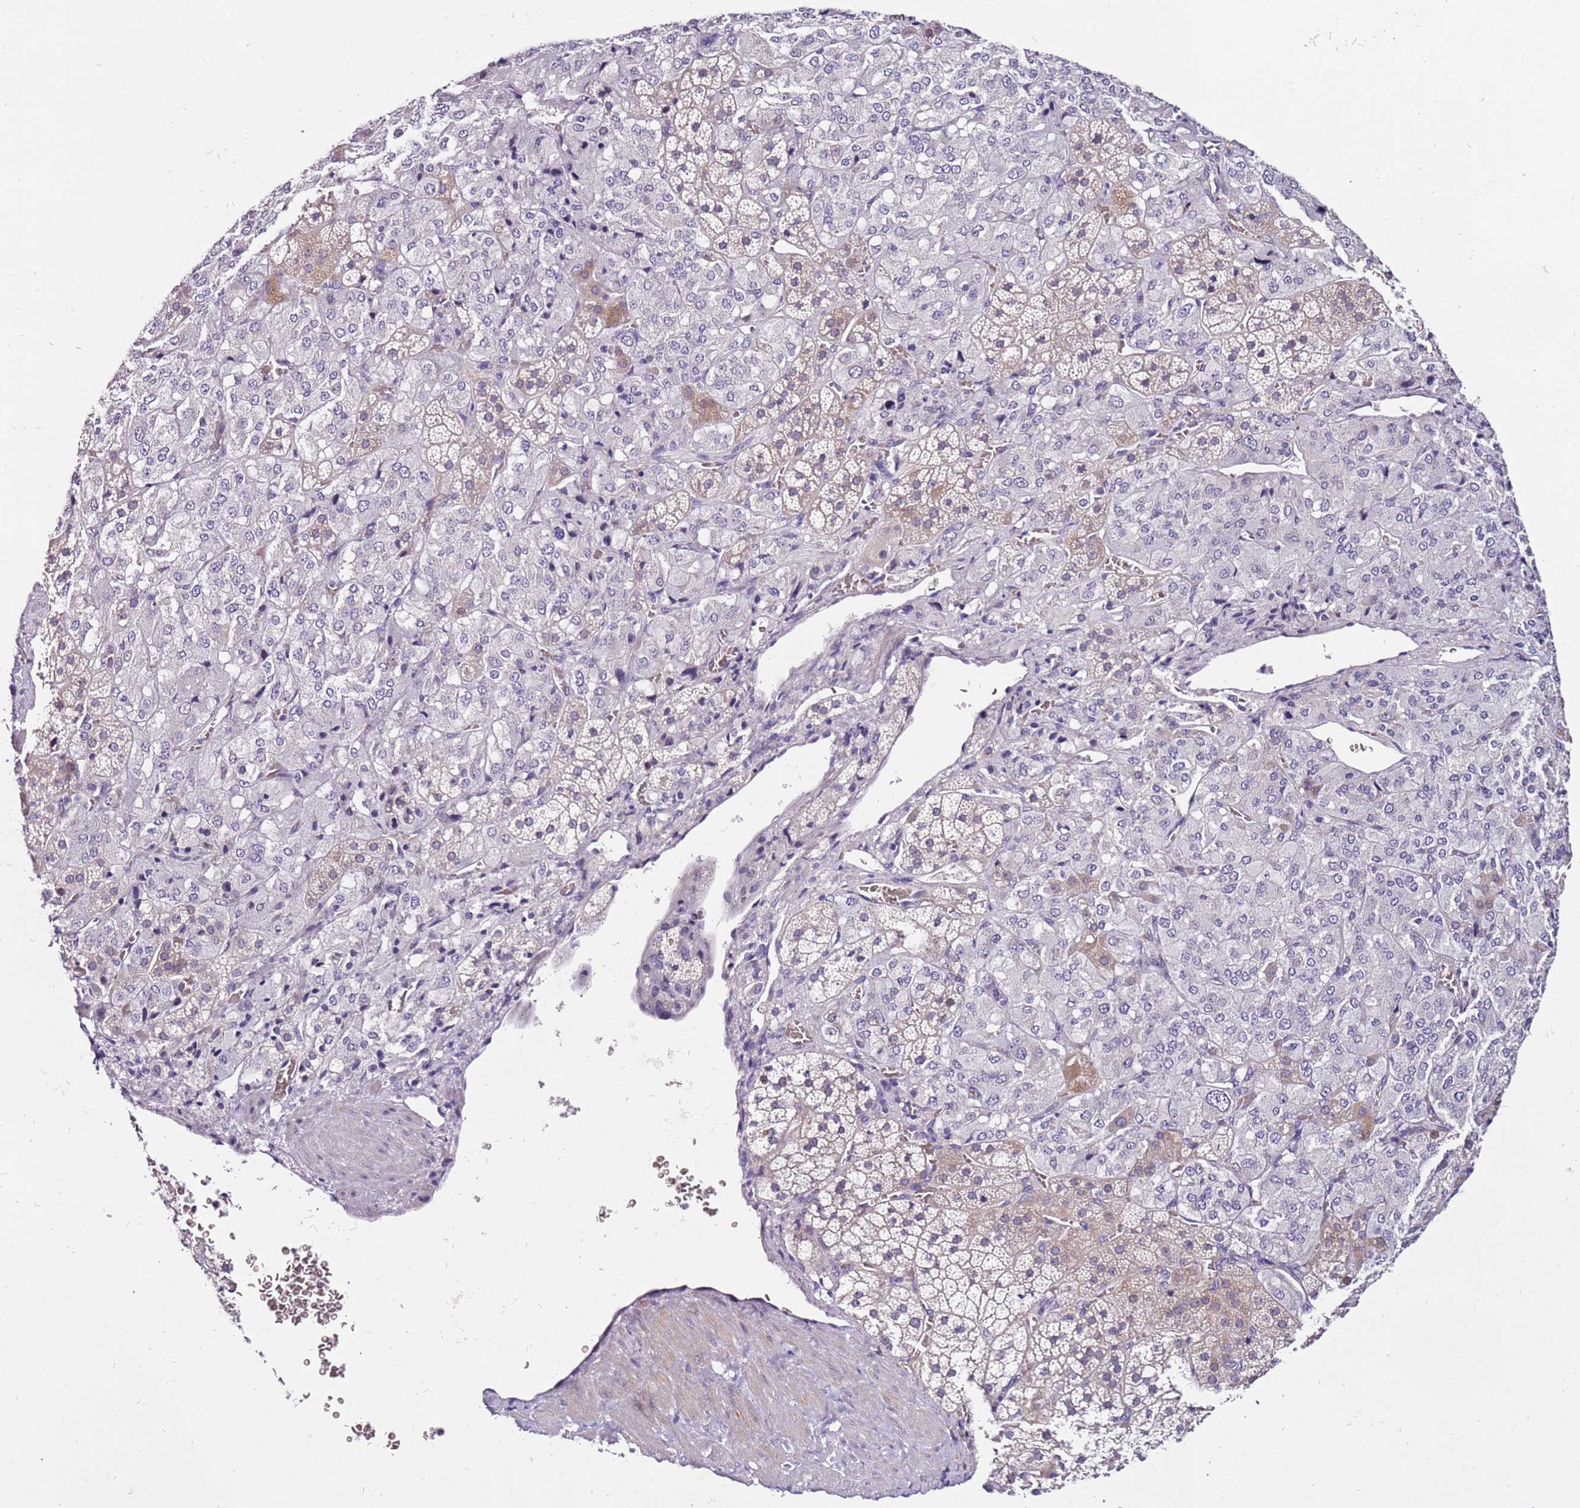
{"staining": {"intensity": "negative", "quantity": "none", "location": "none"}, "tissue": "adrenal gland", "cell_type": "Glandular cells", "image_type": "normal", "snomed": [{"axis": "morphology", "description": "Normal tissue, NOS"}, {"axis": "topography", "description": "Adrenal gland"}], "caption": "The image demonstrates no staining of glandular cells in unremarkable adrenal gland.", "gene": "HGD", "patient": {"sex": "female", "age": 44}}